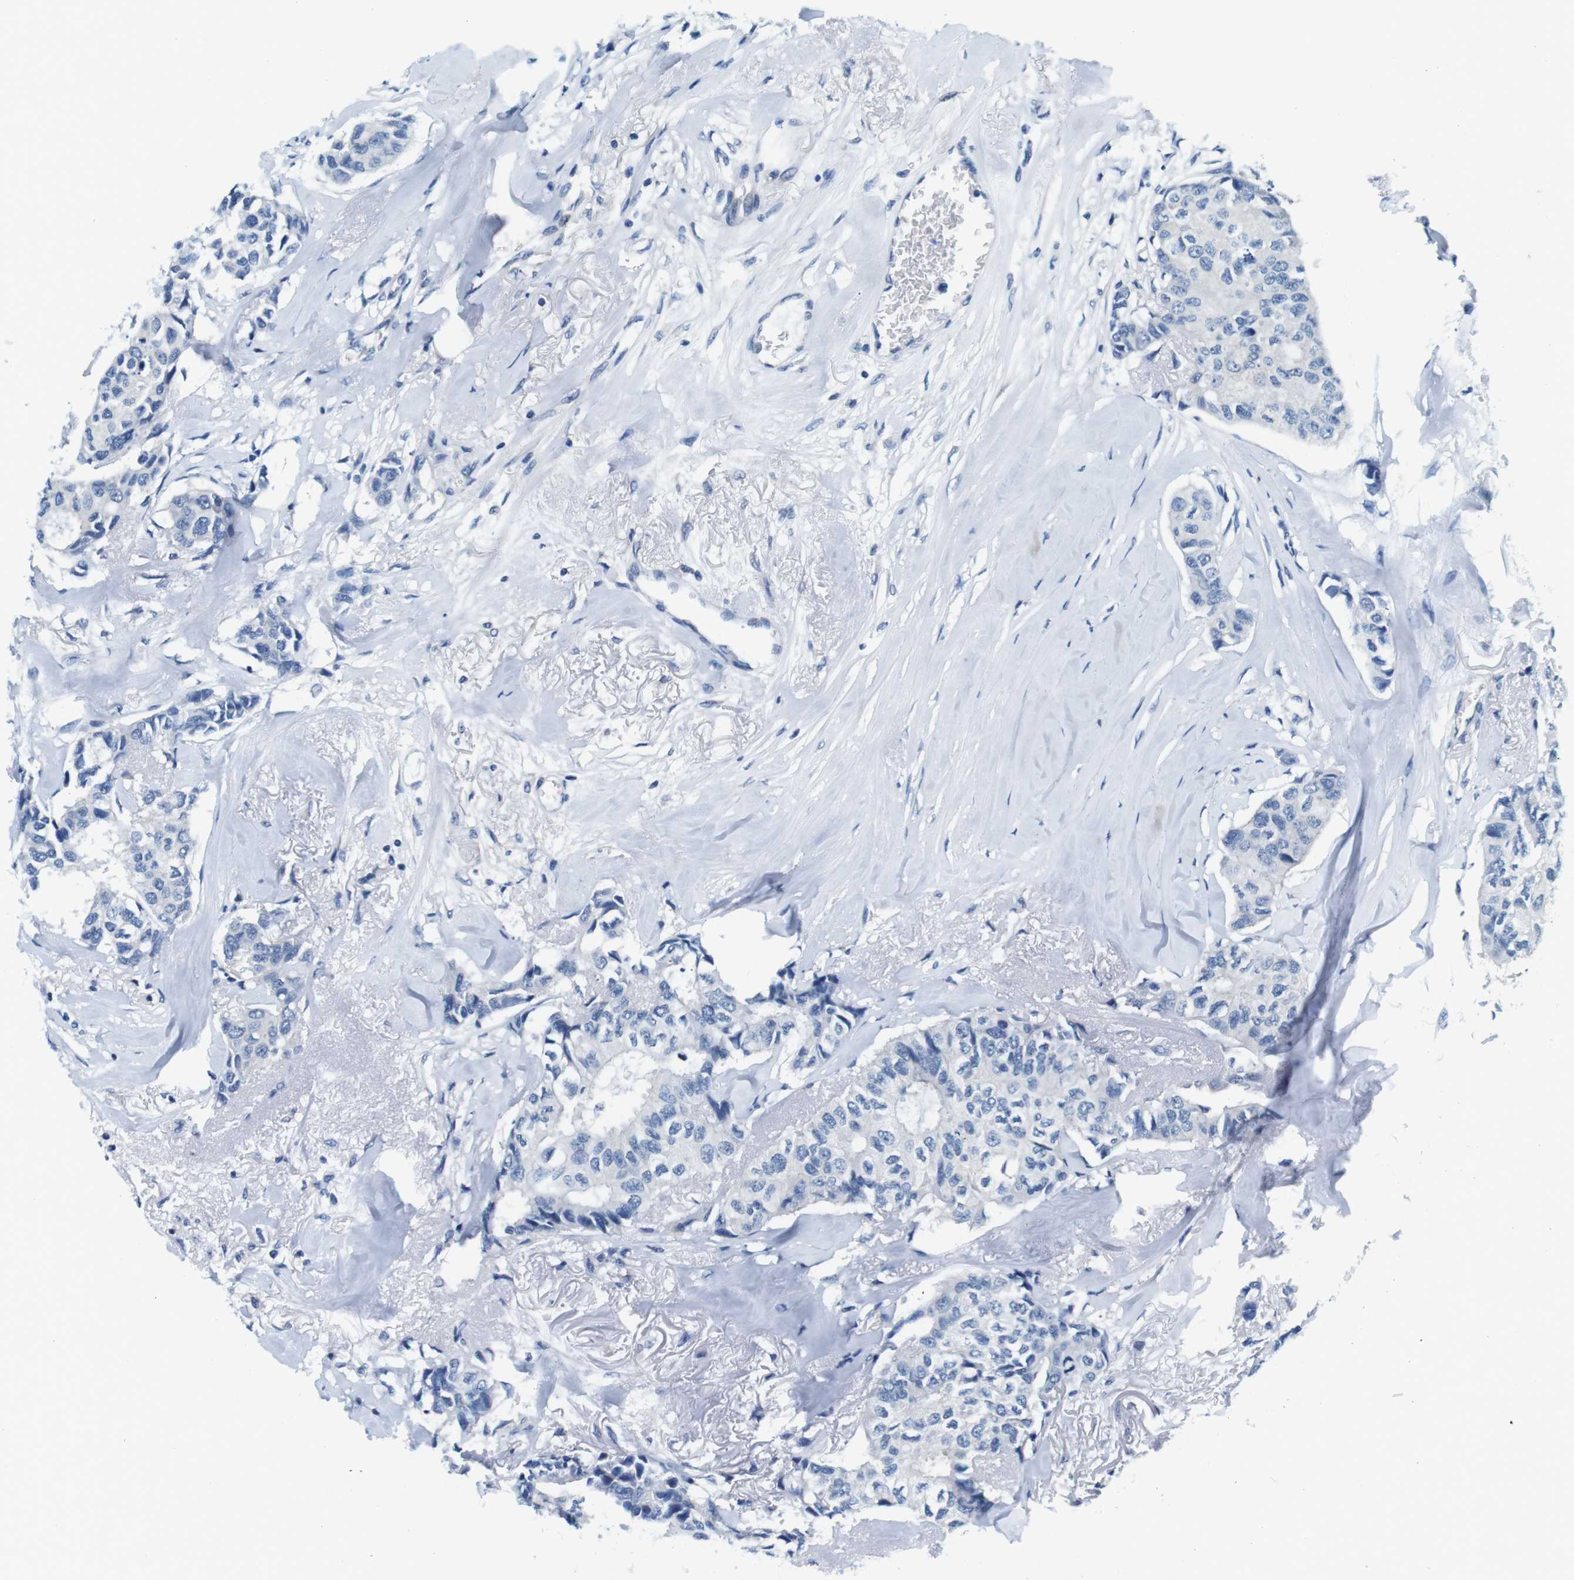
{"staining": {"intensity": "negative", "quantity": "none", "location": "none"}, "tissue": "breast cancer", "cell_type": "Tumor cells", "image_type": "cancer", "snomed": [{"axis": "morphology", "description": "Duct carcinoma"}, {"axis": "topography", "description": "Breast"}], "caption": "IHC image of neoplastic tissue: human breast invasive ductal carcinoma stained with DAB (3,3'-diaminobenzidine) reveals no significant protein staining in tumor cells.", "gene": "EIF2B5", "patient": {"sex": "female", "age": 80}}